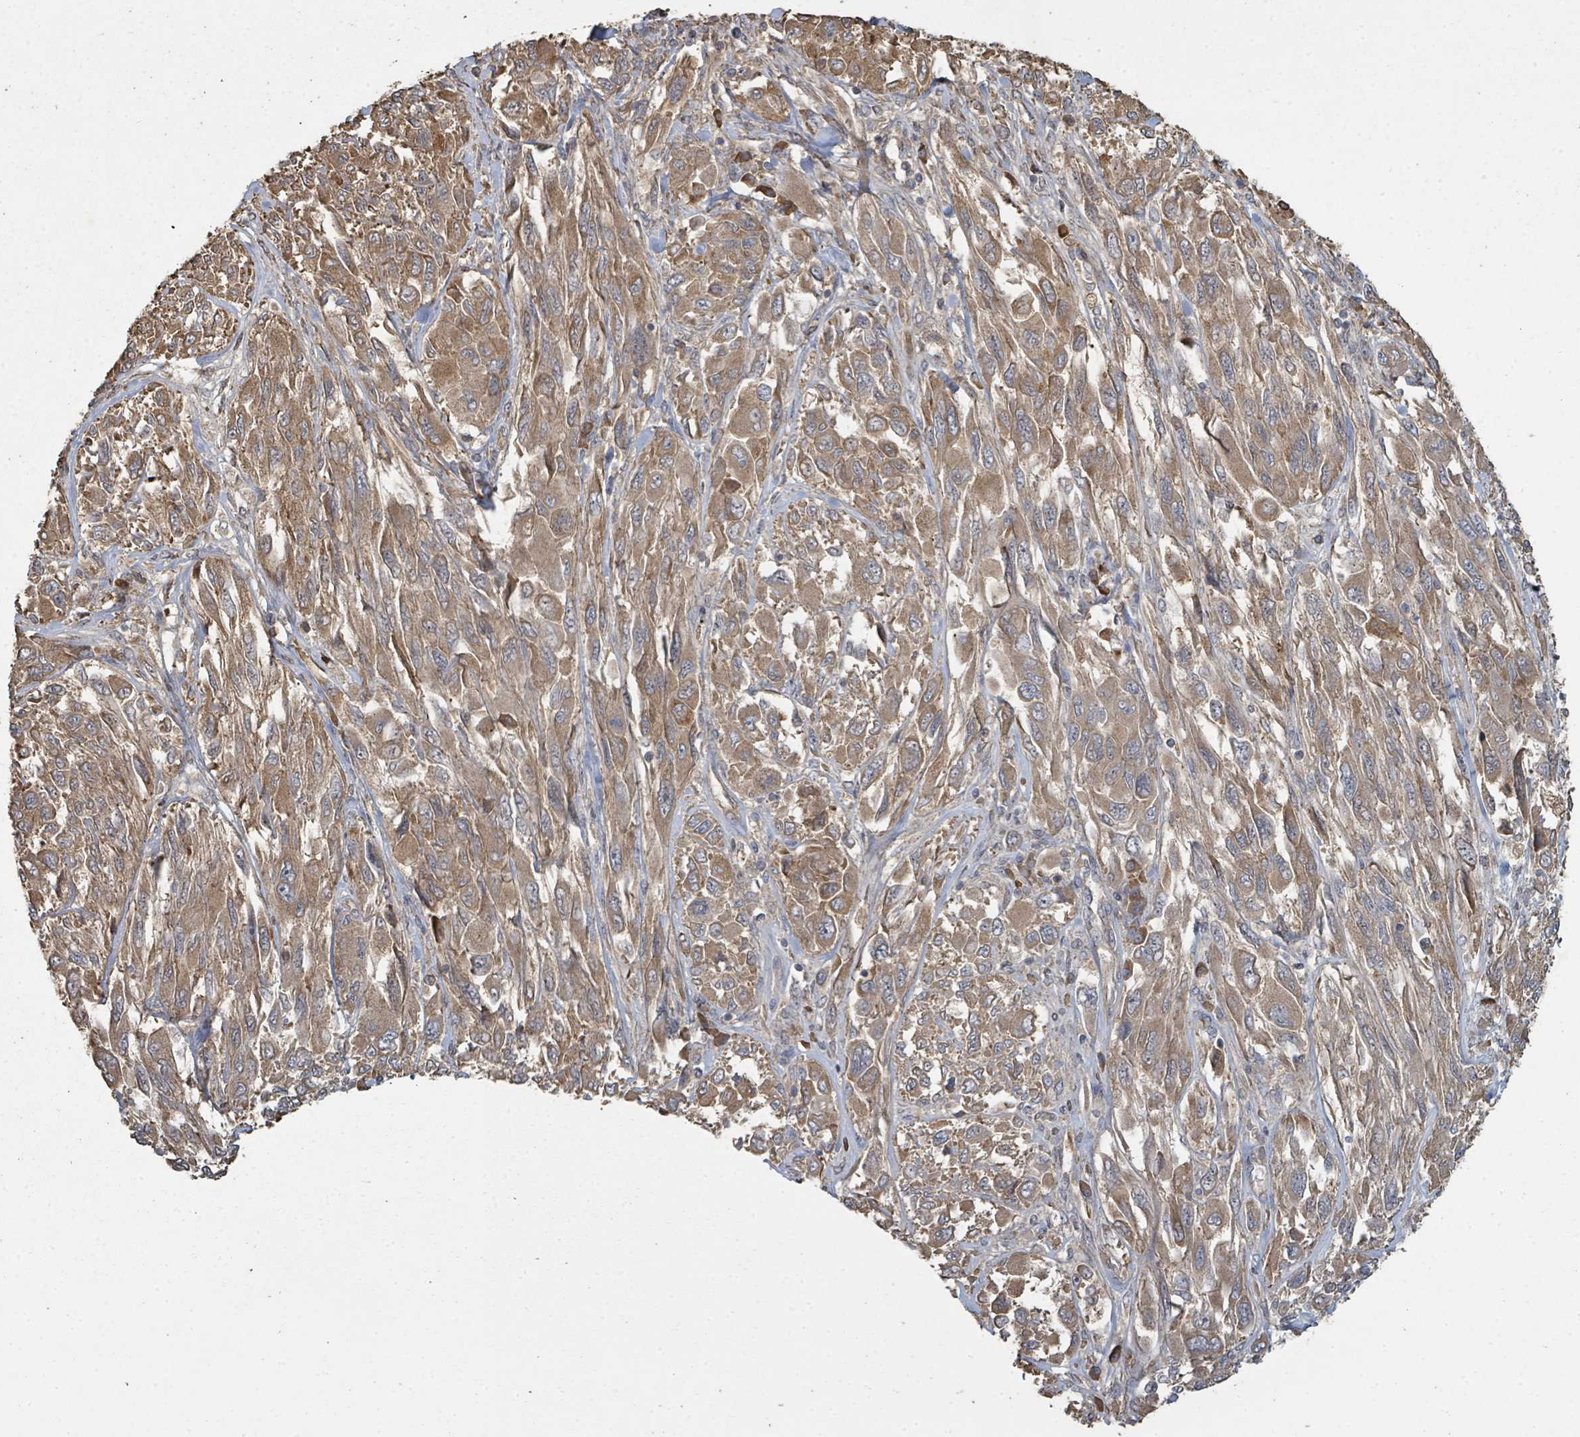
{"staining": {"intensity": "moderate", "quantity": ">75%", "location": "cytoplasmic/membranous"}, "tissue": "melanoma", "cell_type": "Tumor cells", "image_type": "cancer", "snomed": [{"axis": "morphology", "description": "Malignant melanoma, NOS"}, {"axis": "topography", "description": "Skin"}], "caption": "Melanoma tissue displays moderate cytoplasmic/membranous expression in approximately >75% of tumor cells, visualized by immunohistochemistry.", "gene": "WDFY1", "patient": {"sex": "female", "age": 91}}